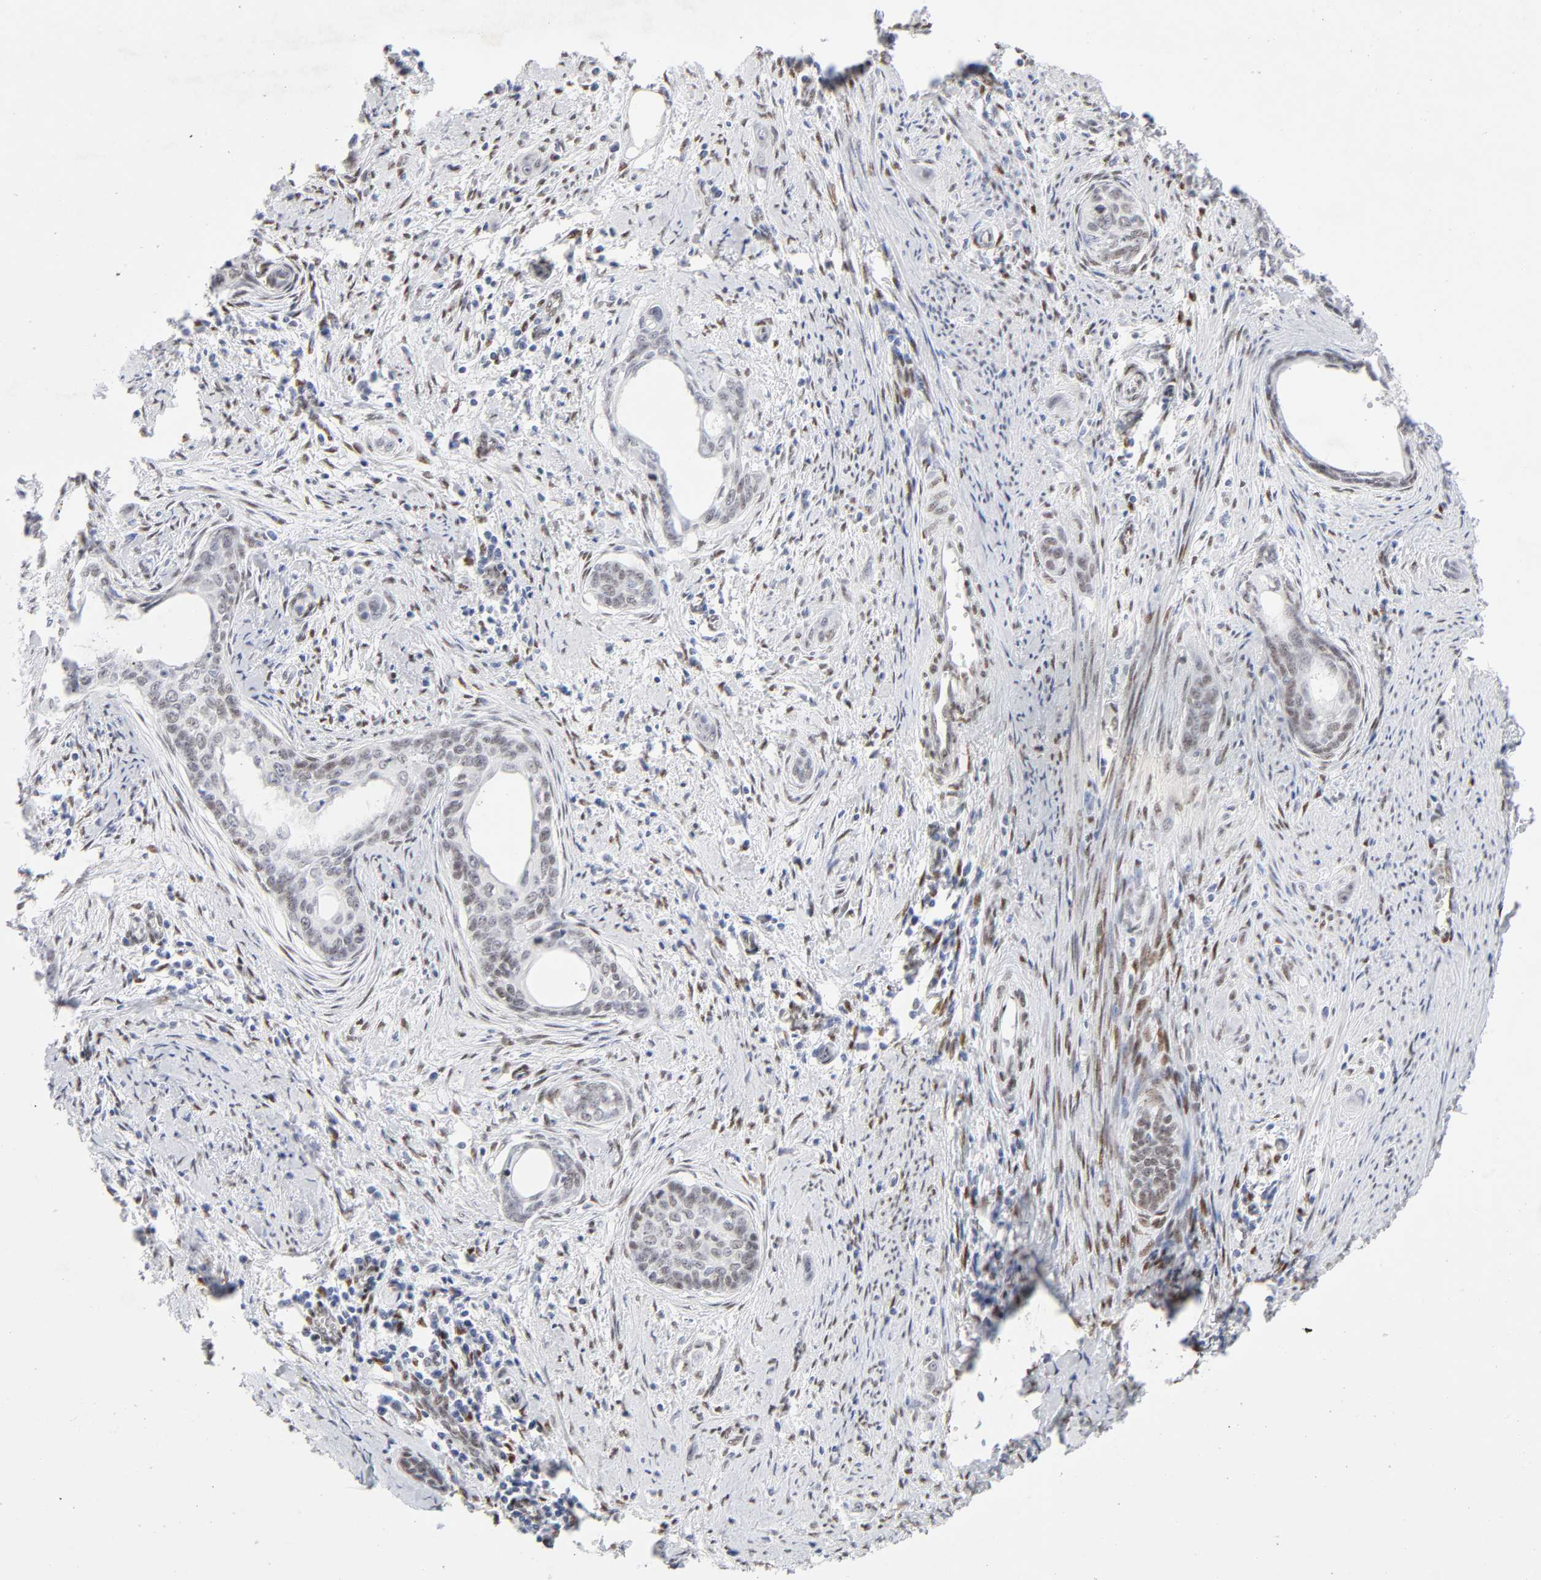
{"staining": {"intensity": "weak", "quantity": ">75%", "location": "nuclear"}, "tissue": "cervical cancer", "cell_type": "Tumor cells", "image_type": "cancer", "snomed": [{"axis": "morphology", "description": "Squamous cell carcinoma, NOS"}, {"axis": "topography", "description": "Cervix"}], "caption": "Human cervical cancer stained with a protein marker reveals weak staining in tumor cells.", "gene": "NFIC", "patient": {"sex": "female", "age": 33}}